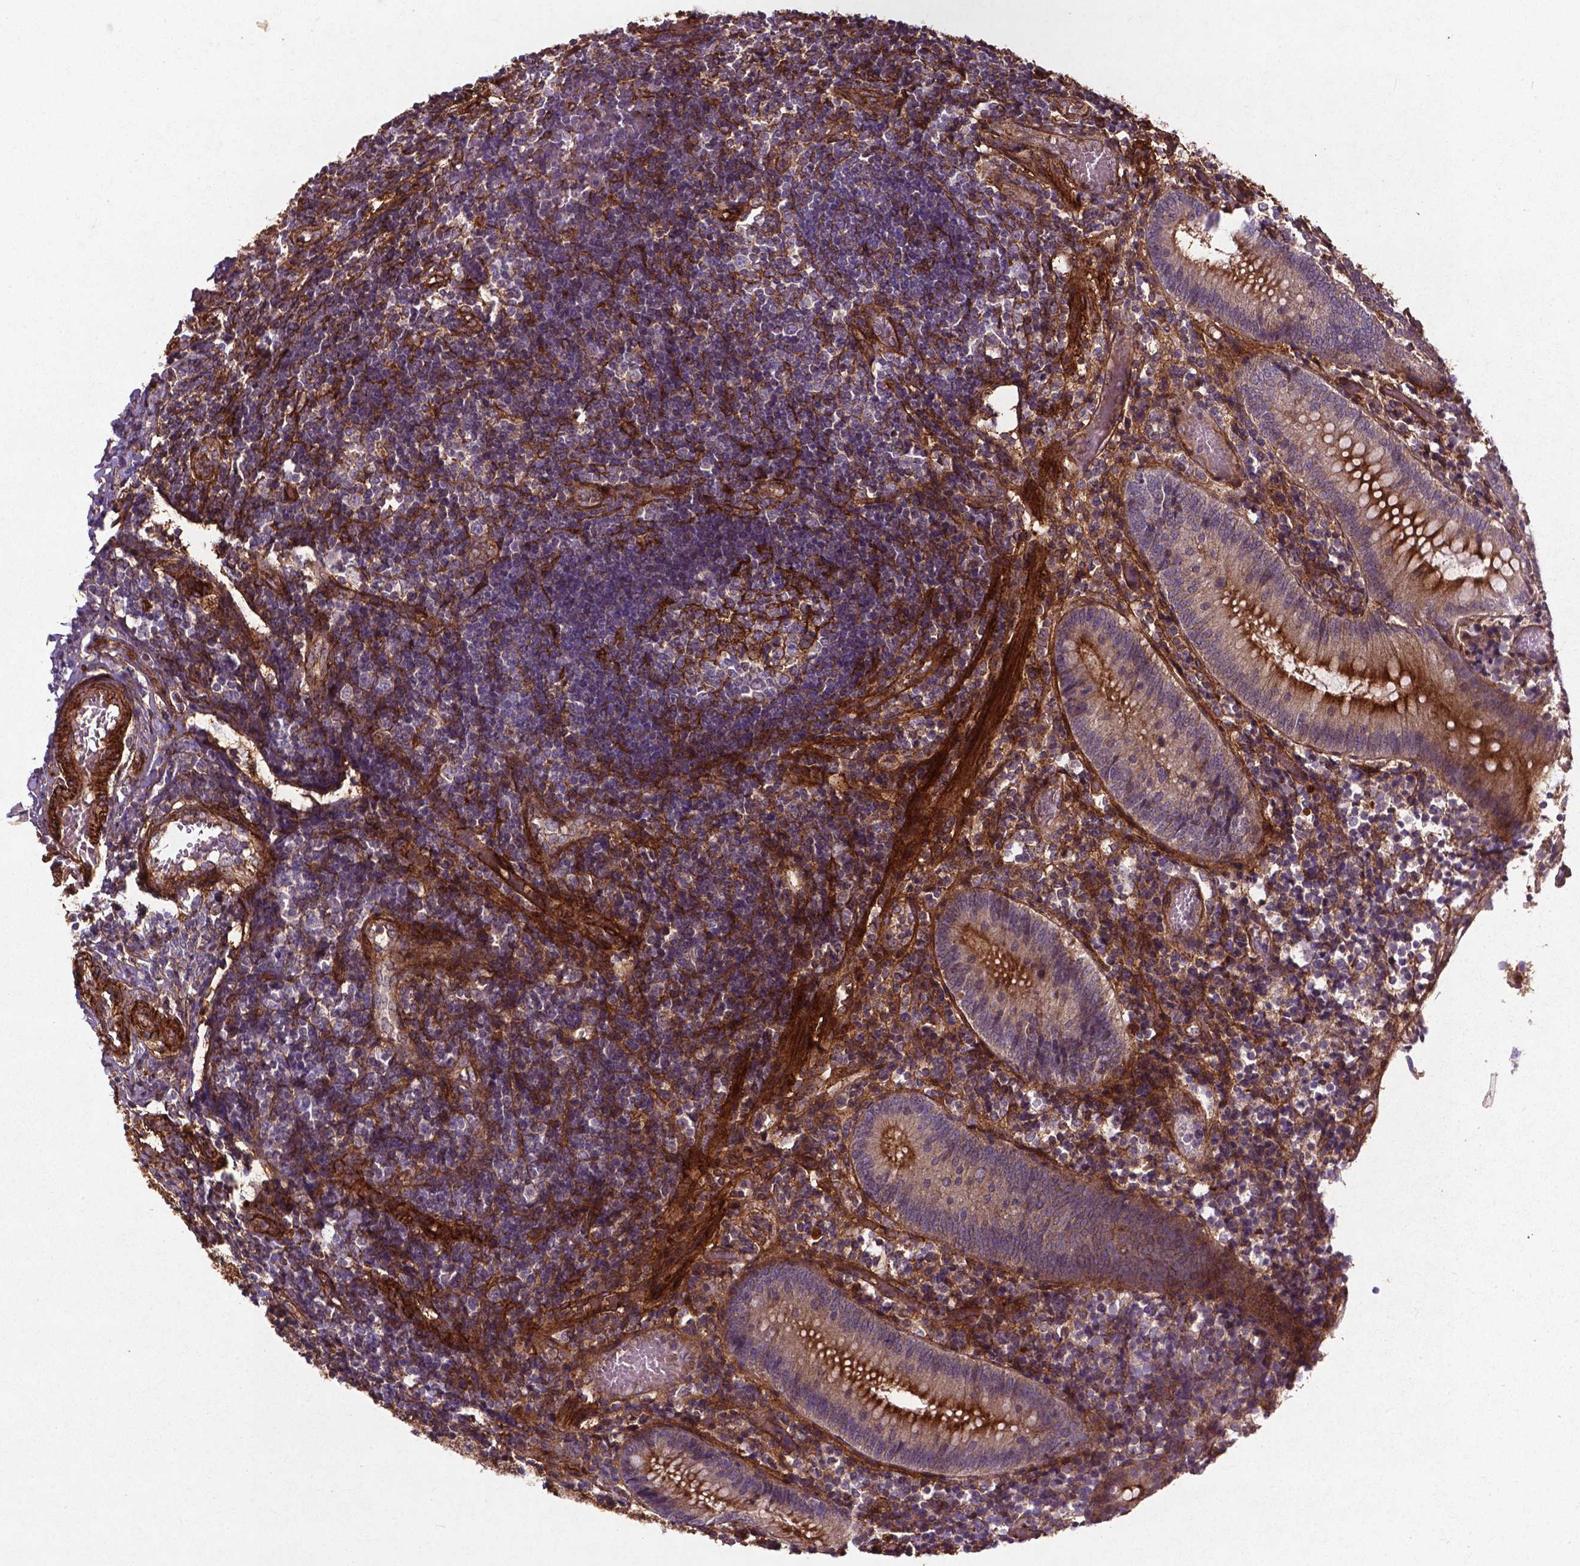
{"staining": {"intensity": "moderate", "quantity": ">75%", "location": "cytoplasmic/membranous"}, "tissue": "appendix", "cell_type": "Glandular cells", "image_type": "normal", "snomed": [{"axis": "morphology", "description": "Normal tissue, NOS"}, {"axis": "topography", "description": "Appendix"}], "caption": "Moderate cytoplasmic/membranous protein staining is appreciated in approximately >75% of glandular cells in appendix.", "gene": "RRAS", "patient": {"sex": "female", "age": 32}}